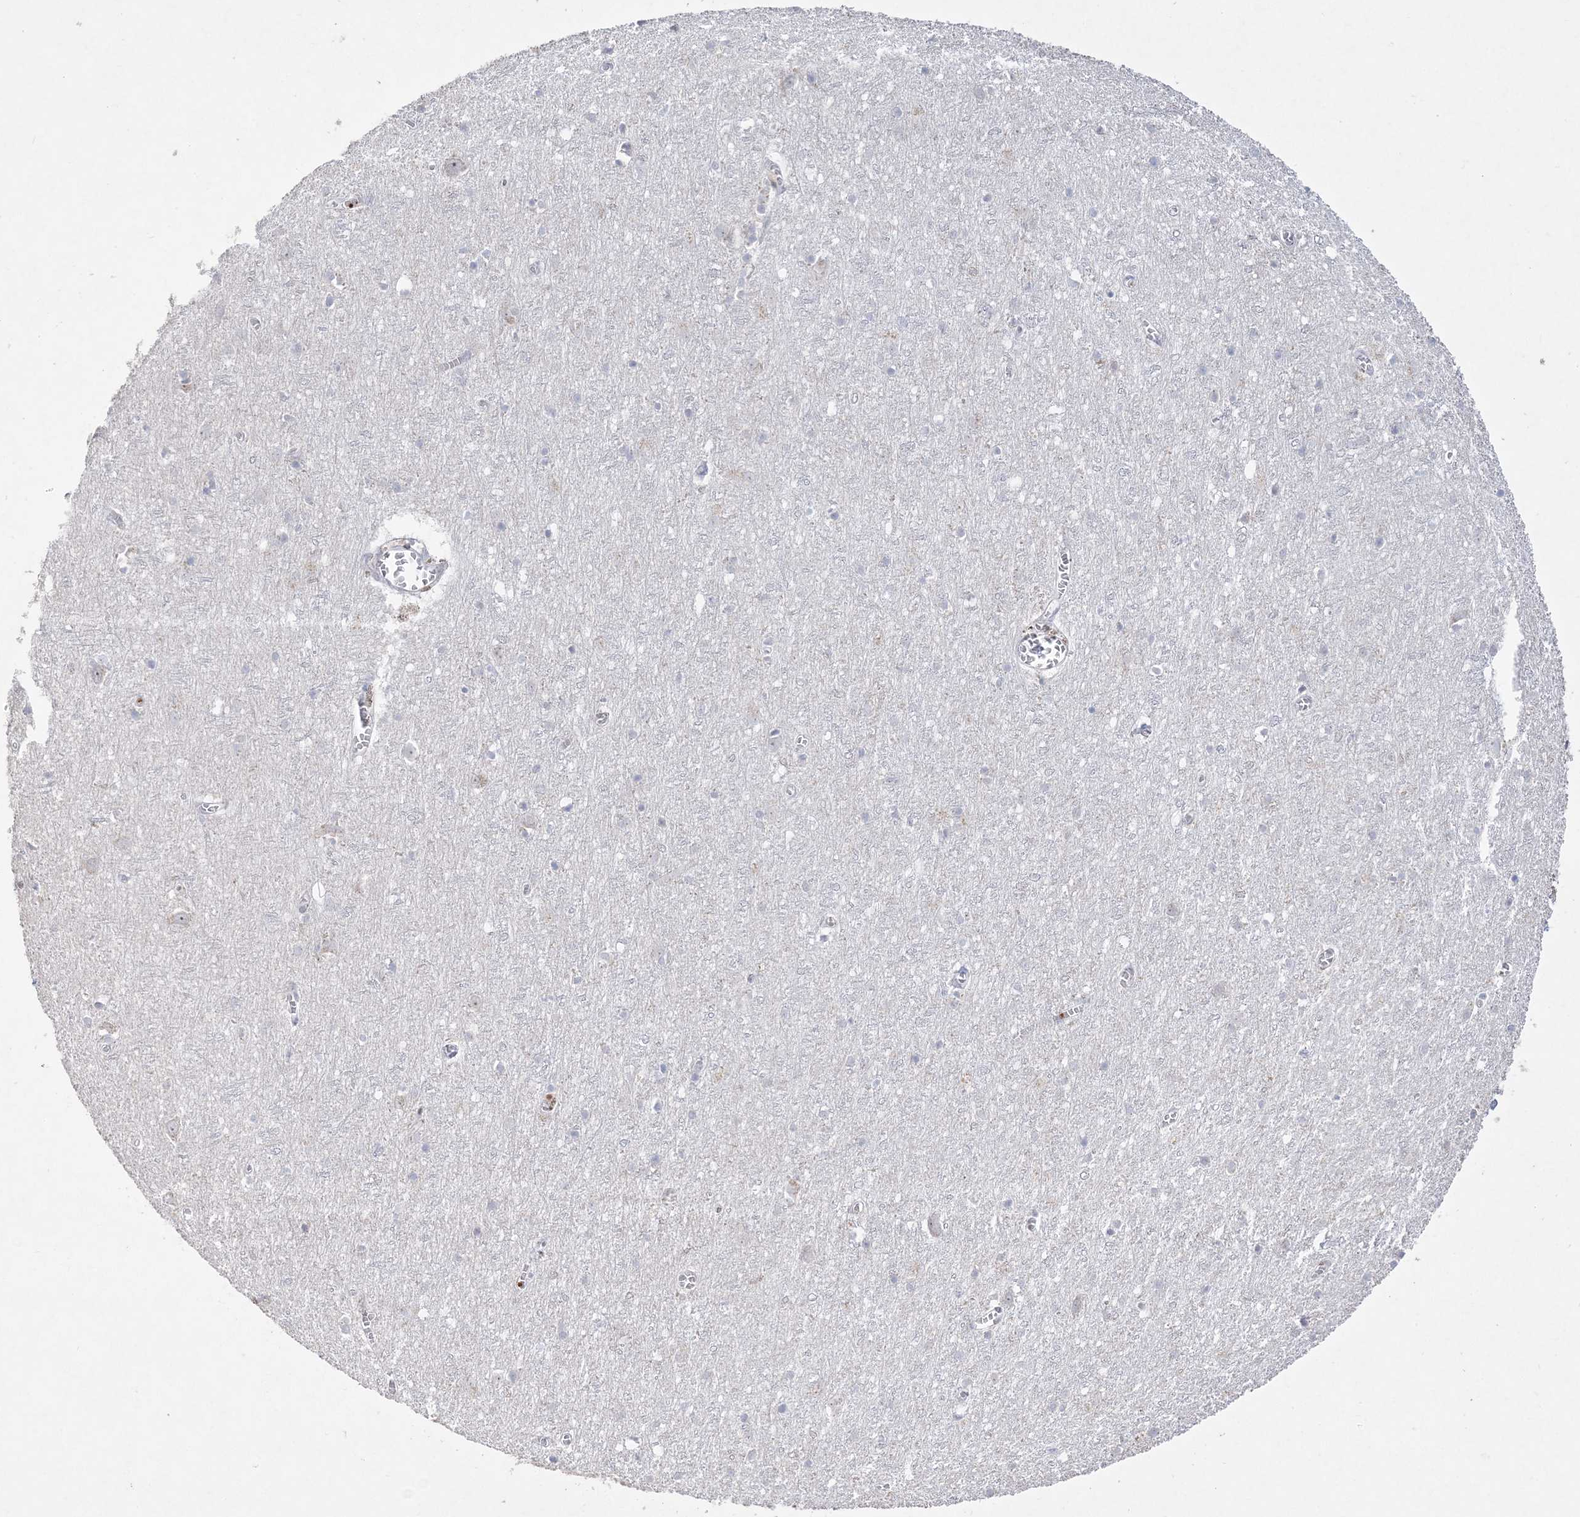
{"staining": {"intensity": "negative", "quantity": "none", "location": "none"}, "tissue": "cerebral cortex", "cell_type": "Endothelial cells", "image_type": "normal", "snomed": [{"axis": "morphology", "description": "Normal tissue, NOS"}, {"axis": "topography", "description": "Cerebral cortex"}], "caption": "Normal cerebral cortex was stained to show a protein in brown. There is no significant expression in endothelial cells.", "gene": "NOP16", "patient": {"sex": "female", "age": 64}}